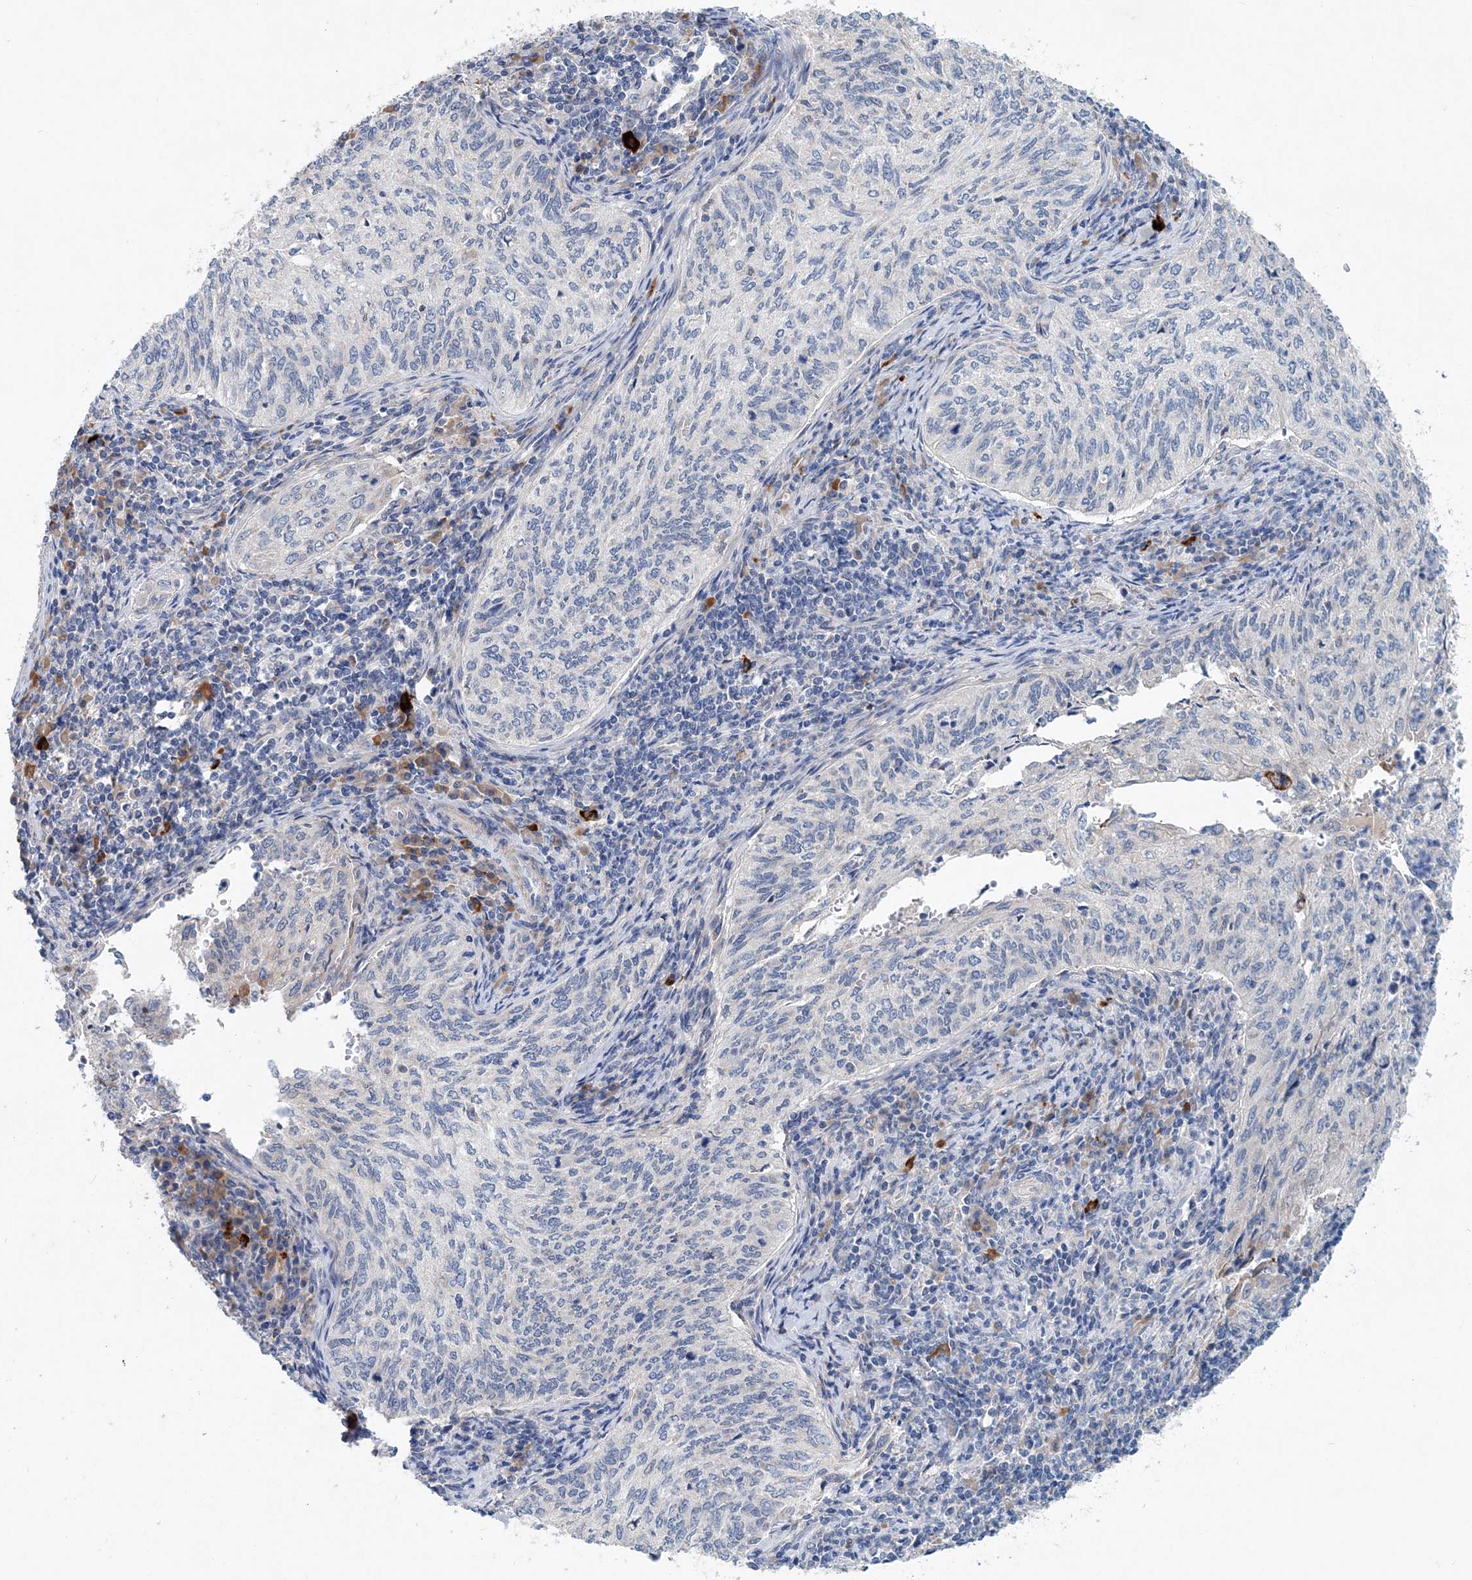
{"staining": {"intensity": "negative", "quantity": "none", "location": "none"}, "tissue": "cervical cancer", "cell_type": "Tumor cells", "image_type": "cancer", "snomed": [{"axis": "morphology", "description": "Squamous cell carcinoma, NOS"}, {"axis": "topography", "description": "Cervix"}], "caption": "High power microscopy histopathology image of an immunohistochemistry histopathology image of cervical squamous cell carcinoma, revealing no significant positivity in tumor cells.", "gene": "PFN2", "patient": {"sex": "female", "age": 30}}